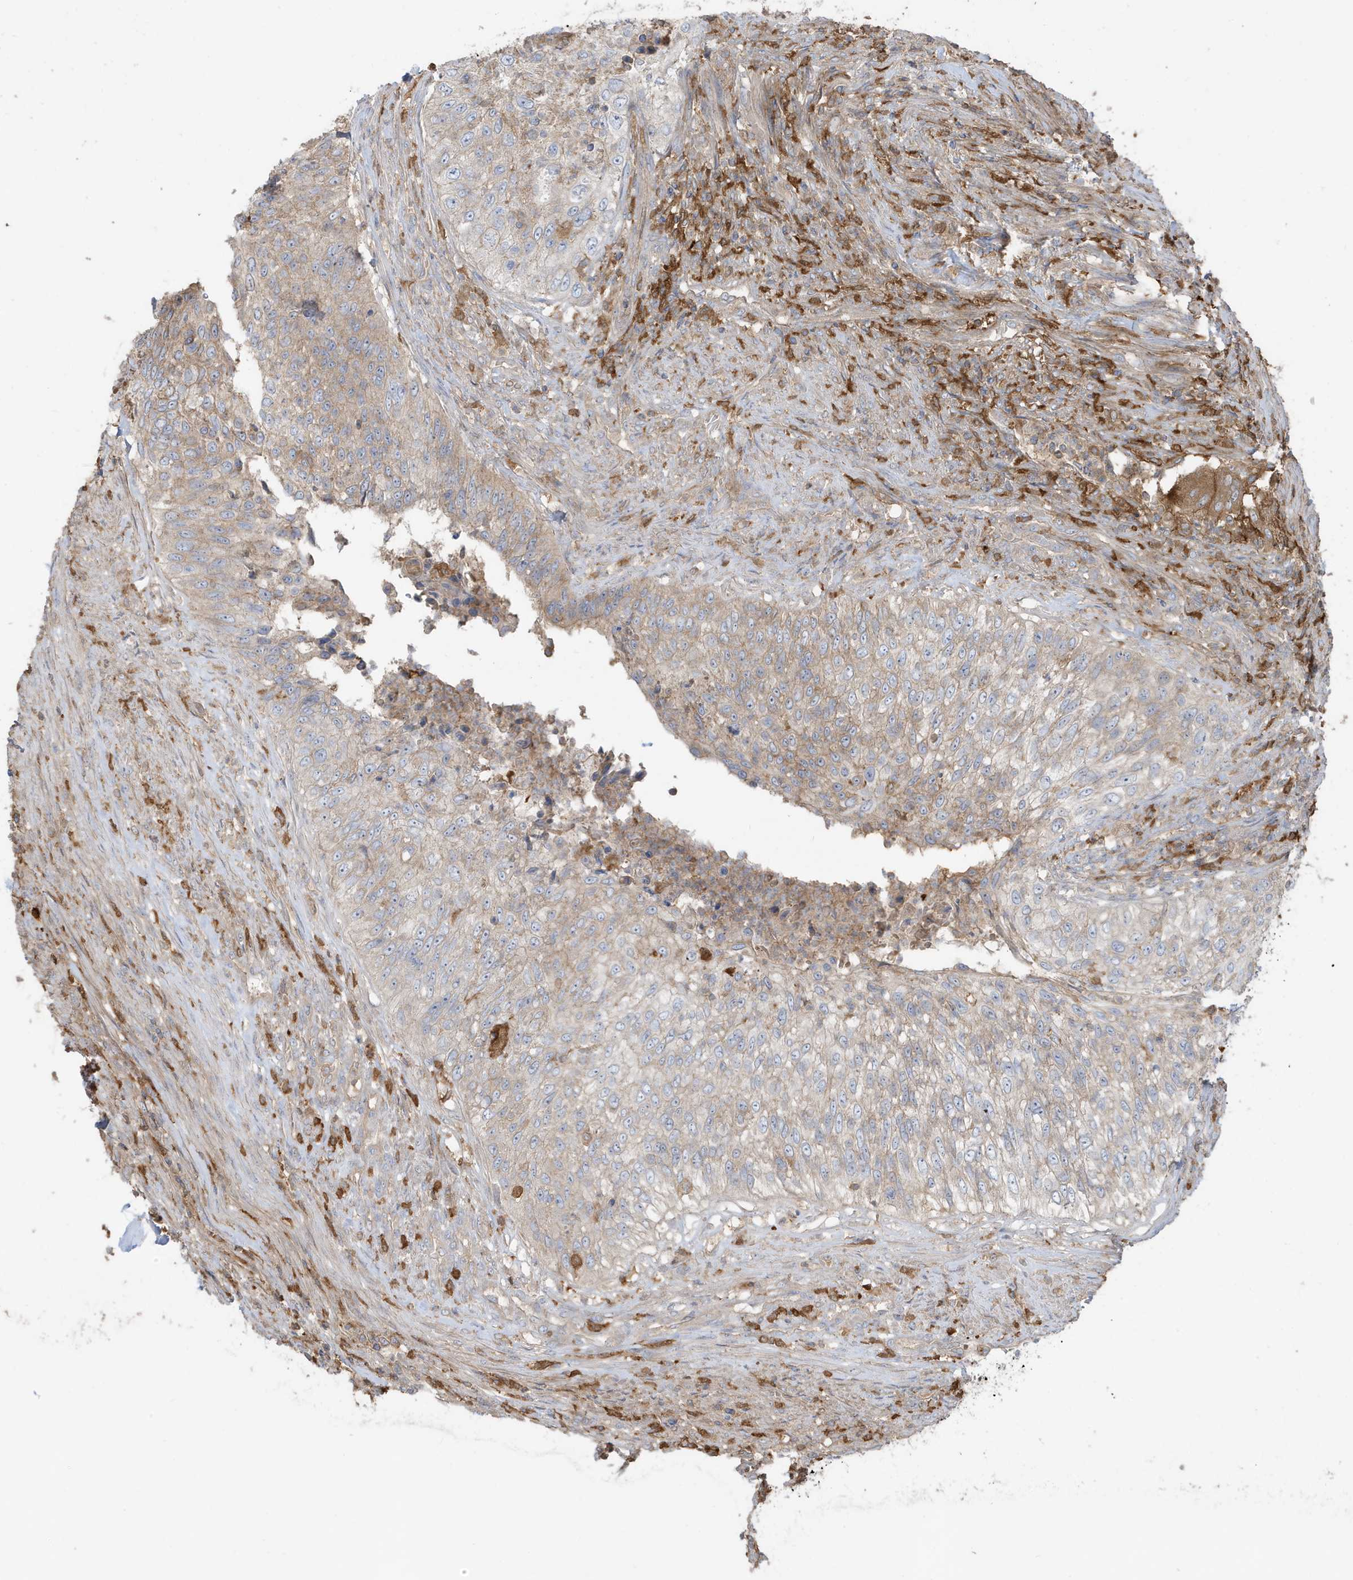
{"staining": {"intensity": "weak", "quantity": "<25%", "location": "cytoplasmic/membranous"}, "tissue": "urothelial cancer", "cell_type": "Tumor cells", "image_type": "cancer", "snomed": [{"axis": "morphology", "description": "Urothelial carcinoma, High grade"}, {"axis": "topography", "description": "Urinary bladder"}], "caption": "This histopathology image is of high-grade urothelial carcinoma stained with immunohistochemistry (IHC) to label a protein in brown with the nuclei are counter-stained blue. There is no staining in tumor cells.", "gene": "ABTB1", "patient": {"sex": "female", "age": 60}}